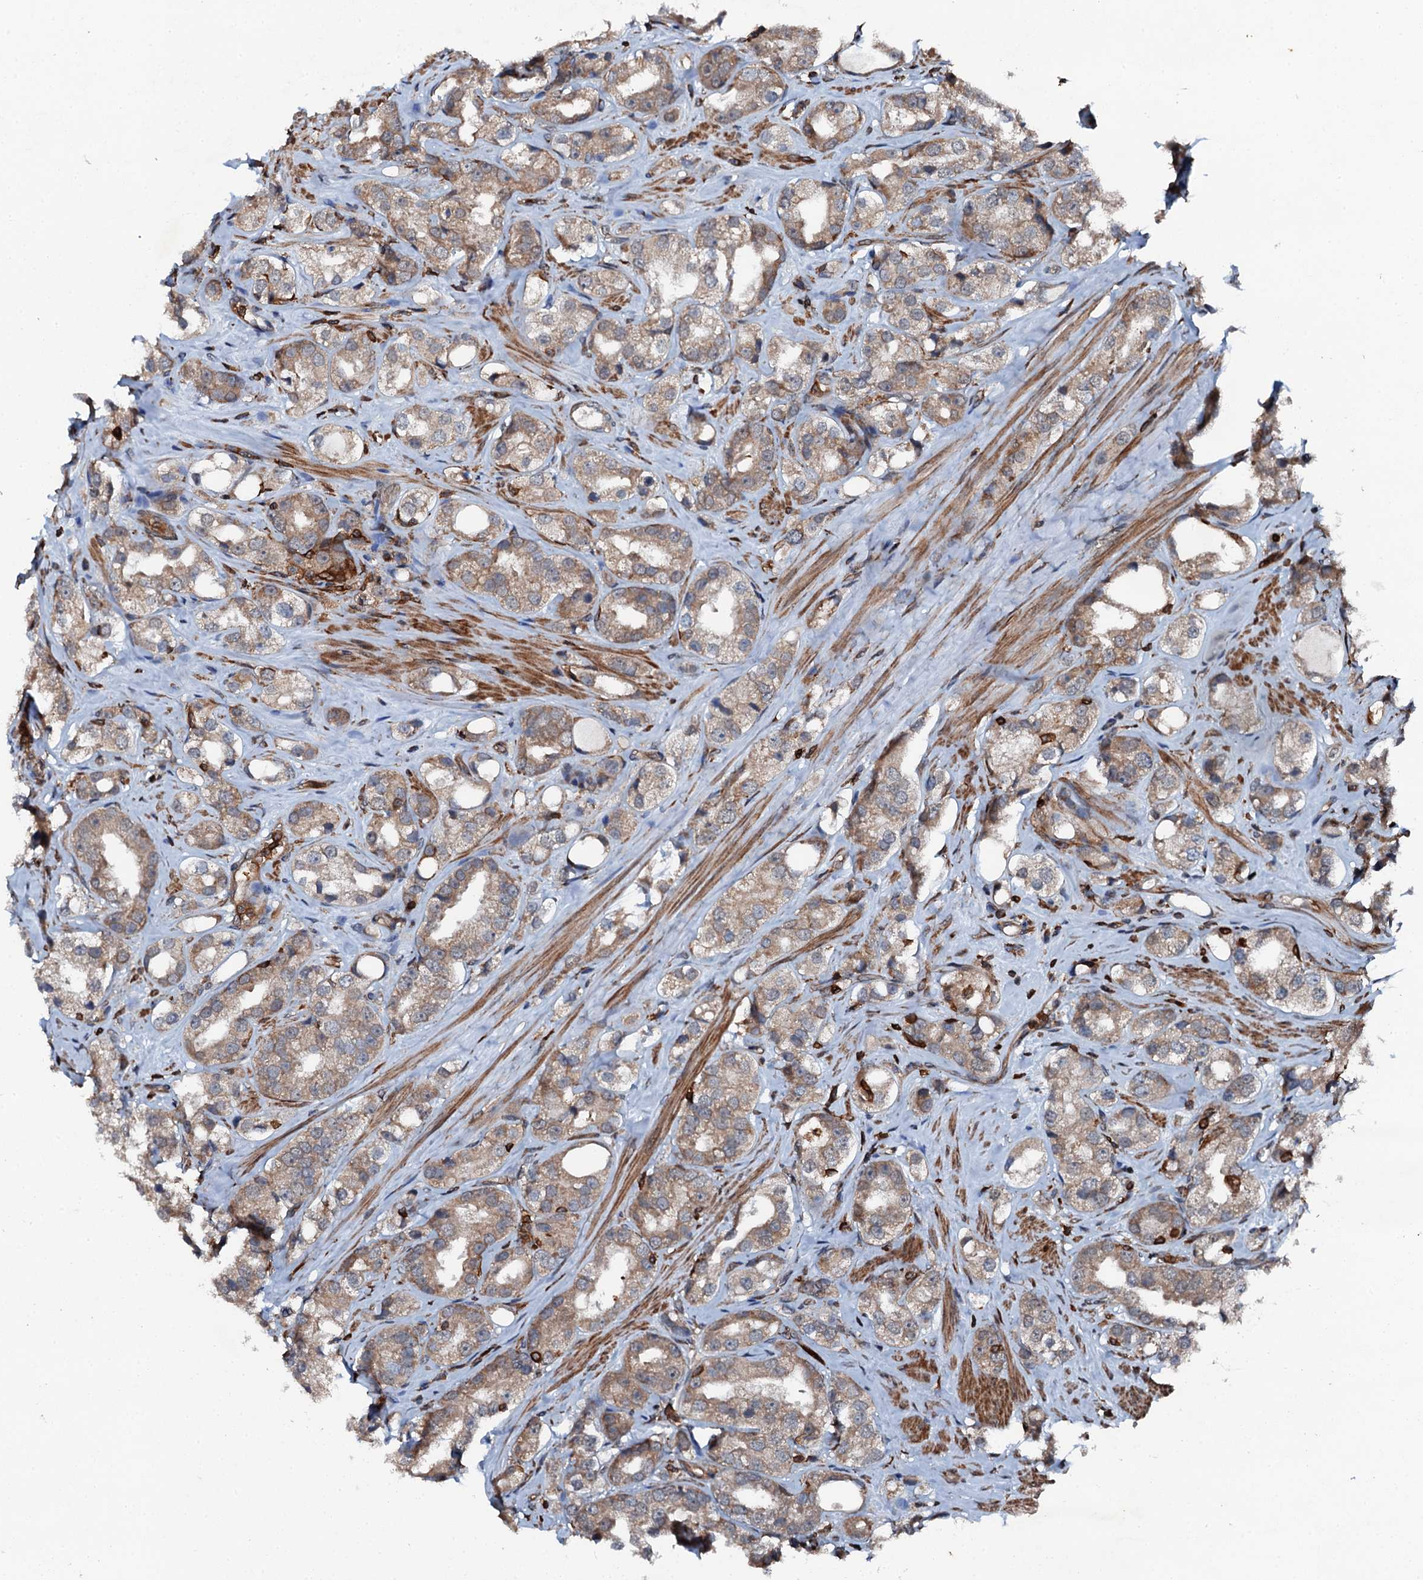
{"staining": {"intensity": "moderate", "quantity": ">75%", "location": "cytoplasmic/membranous"}, "tissue": "prostate cancer", "cell_type": "Tumor cells", "image_type": "cancer", "snomed": [{"axis": "morphology", "description": "Adenocarcinoma, NOS"}, {"axis": "topography", "description": "Prostate"}], "caption": "The histopathology image exhibits immunohistochemical staining of prostate cancer (adenocarcinoma). There is moderate cytoplasmic/membranous expression is identified in about >75% of tumor cells. (Stains: DAB in brown, nuclei in blue, Microscopy: brightfield microscopy at high magnification).", "gene": "EDC4", "patient": {"sex": "male", "age": 79}}